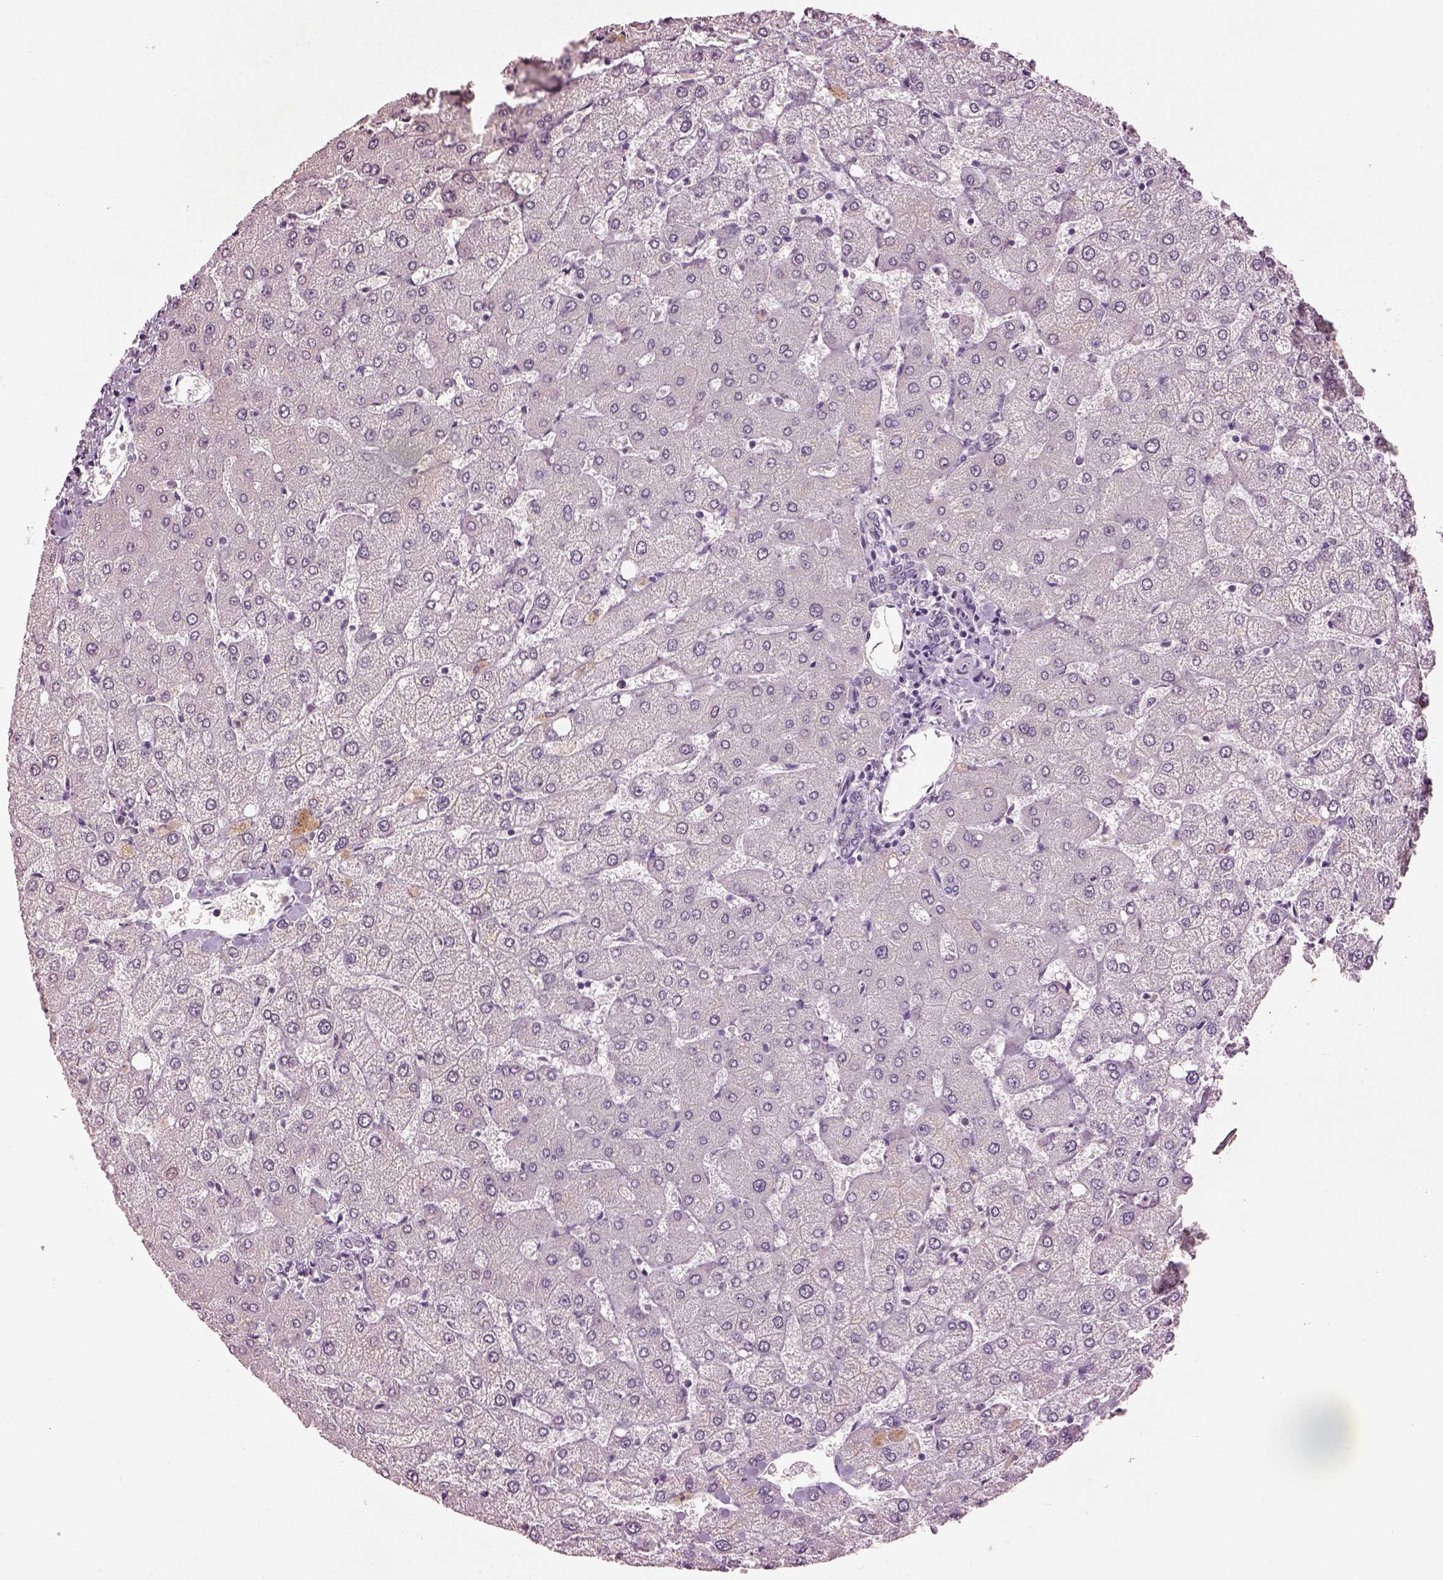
{"staining": {"intensity": "negative", "quantity": "none", "location": "none"}, "tissue": "liver", "cell_type": "Cholangiocytes", "image_type": "normal", "snomed": [{"axis": "morphology", "description": "Normal tissue, NOS"}, {"axis": "topography", "description": "Liver"}], "caption": "This is an immunohistochemistry (IHC) photomicrograph of normal liver. There is no expression in cholangiocytes.", "gene": "KCNIP3", "patient": {"sex": "female", "age": 54}}